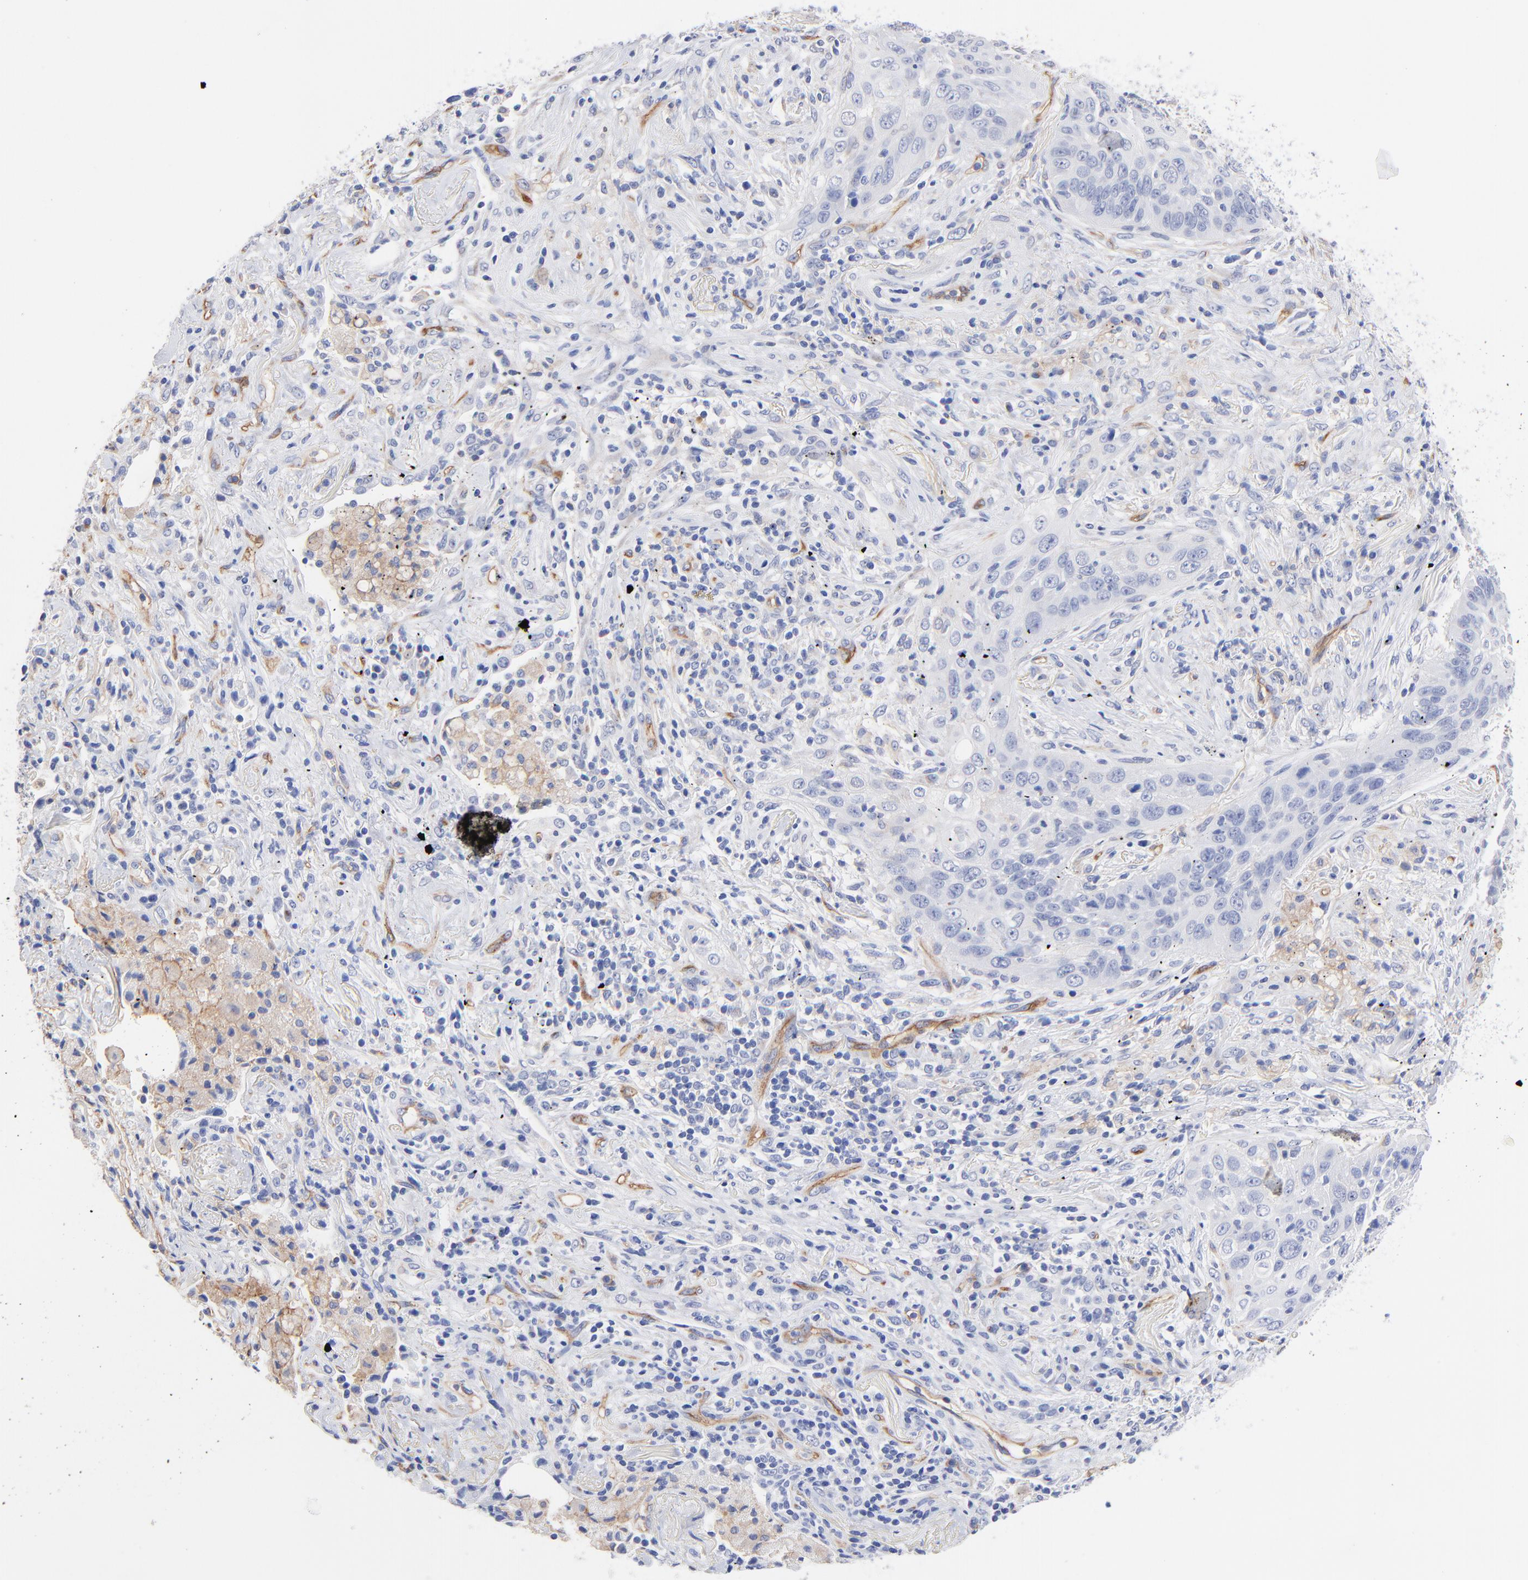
{"staining": {"intensity": "negative", "quantity": "none", "location": "none"}, "tissue": "lung cancer", "cell_type": "Tumor cells", "image_type": "cancer", "snomed": [{"axis": "morphology", "description": "Squamous cell carcinoma, NOS"}, {"axis": "topography", "description": "Lung"}], "caption": "An IHC photomicrograph of lung cancer is shown. There is no staining in tumor cells of lung cancer. Brightfield microscopy of IHC stained with DAB (brown) and hematoxylin (blue), captured at high magnification.", "gene": "SLC44A2", "patient": {"sex": "female", "age": 67}}